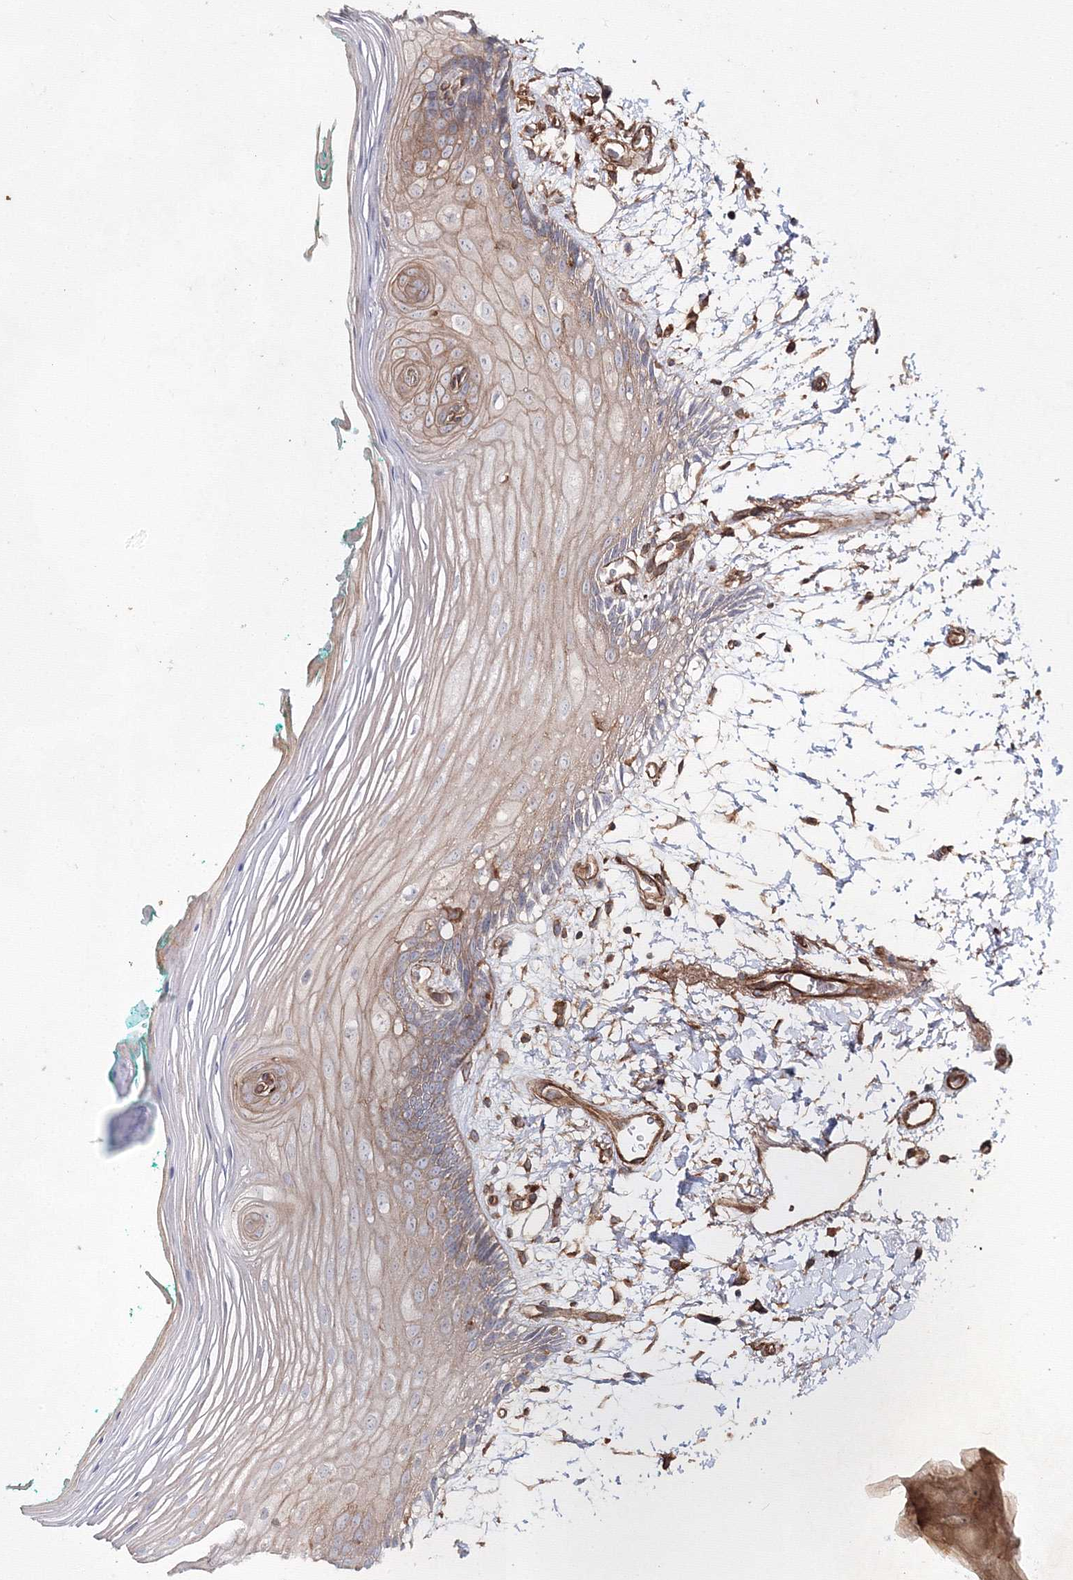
{"staining": {"intensity": "moderate", "quantity": "25%-75%", "location": "cytoplasmic/membranous"}, "tissue": "oral mucosa", "cell_type": "Squamous epithelial cells", "image_type": "normal", "snomed": [{"axis": "morphology", "description": "Normal tissue, NOS"}, {"axis": "topography", "description": "Skeletal muscle"}, {"axis": "topography", "description": "Oral tissue"}, {"axis": "topography", "description": "Peripheral nerve tissue"}], "caption": "A brown stain labels moderate cytoplasmic/membranous expression of a protein in squamous epithelial cells of benign oral mucosa.", "gene": "EXOC6", "patient": {"sex": "female", "age": 84}}